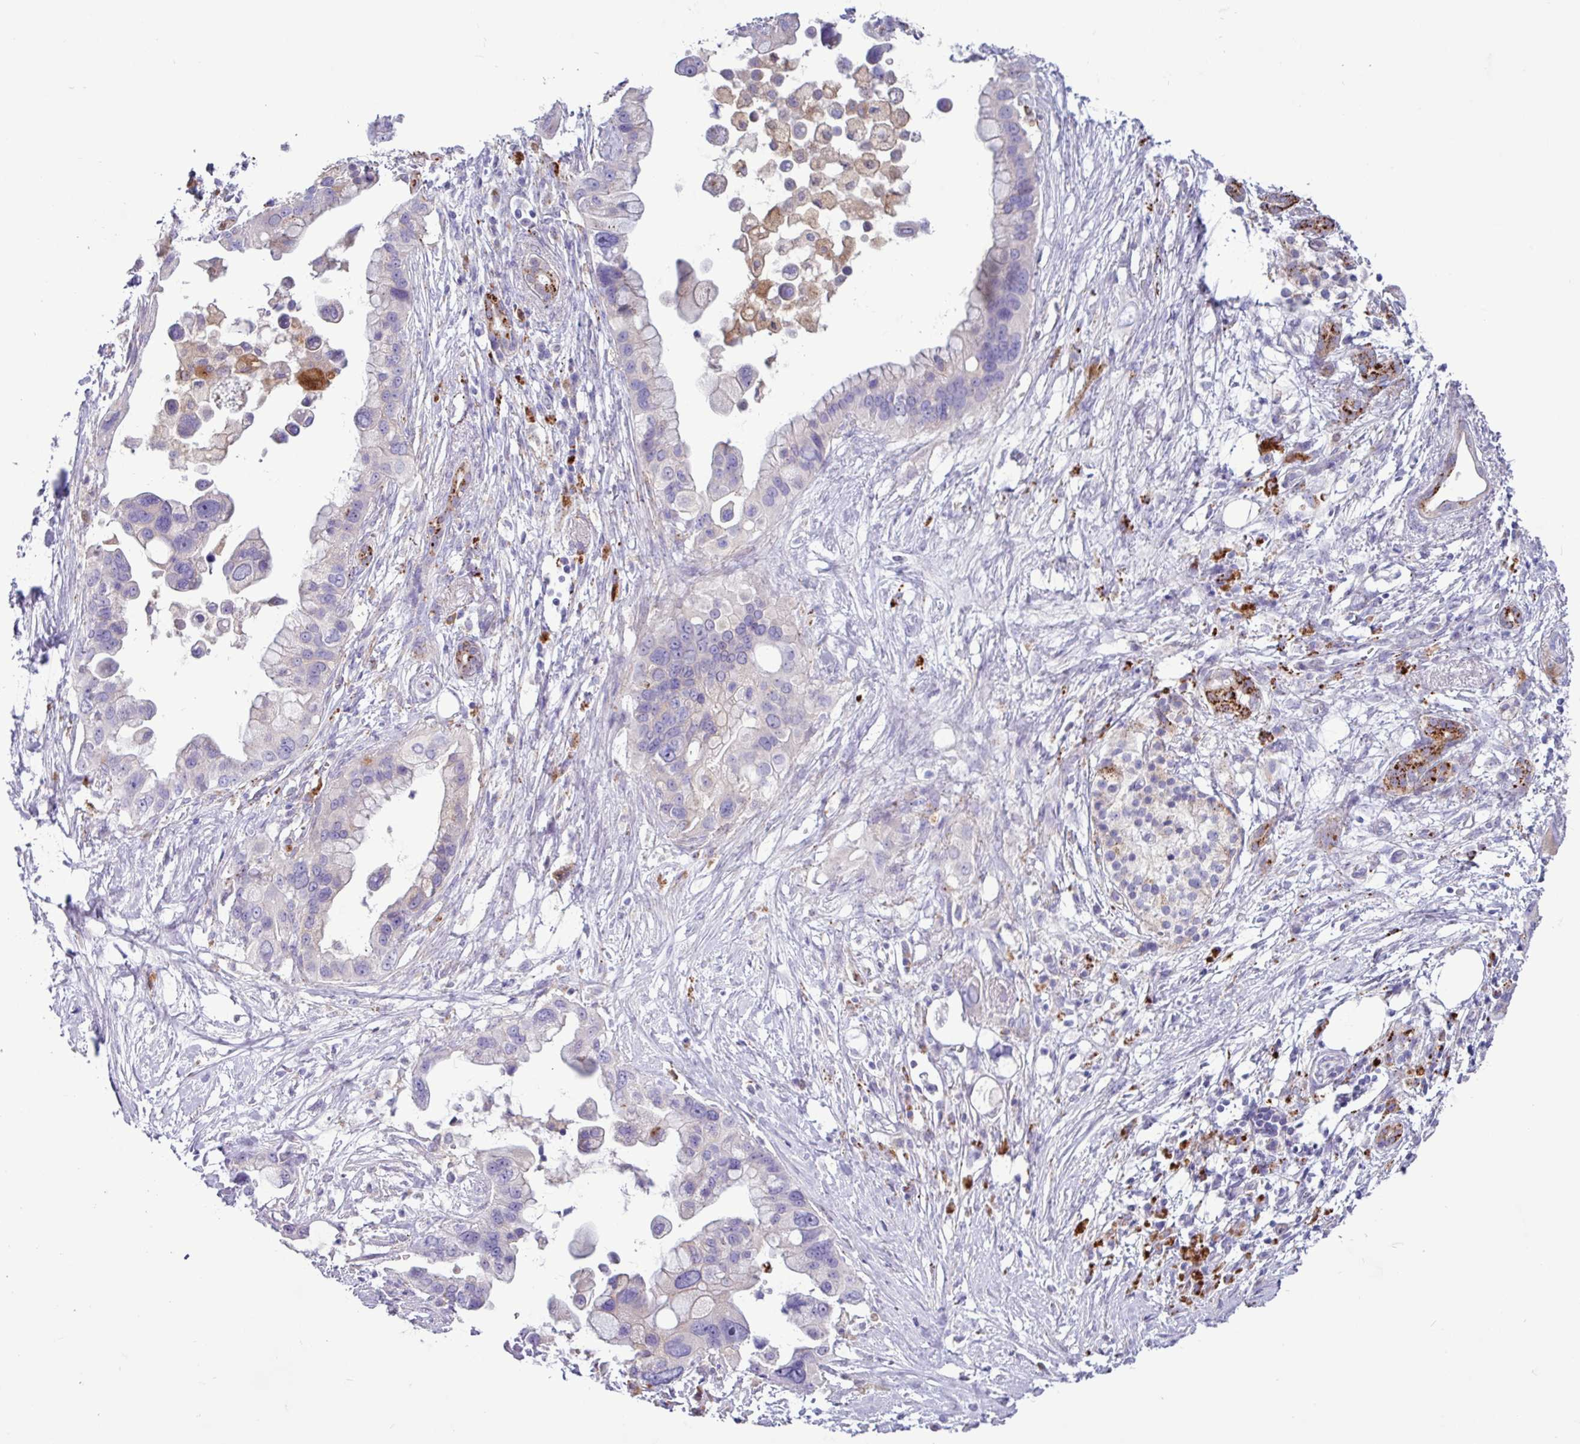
{"staining": {"intensity": "negative", "quantity": "none", "location": "none"}, "tissue": "pancreatic cancer", "cell_type": "Tumor cells", "image_type": "cancer", "snomed": [{"axis": "morphology", "description": "Adenocarcinoma, NOS"}, {"axis": "topography", "description": "Pancreas"}], "caption": "An IHC histopathology image of pancreatic cancer (adenocarcinoma) is shown. There is no staining in tumor cells of pancreatic cancer (adenocarcinoma).", "gene": "AMIGO2", "patient": {"sex": "female", "age": 83}}